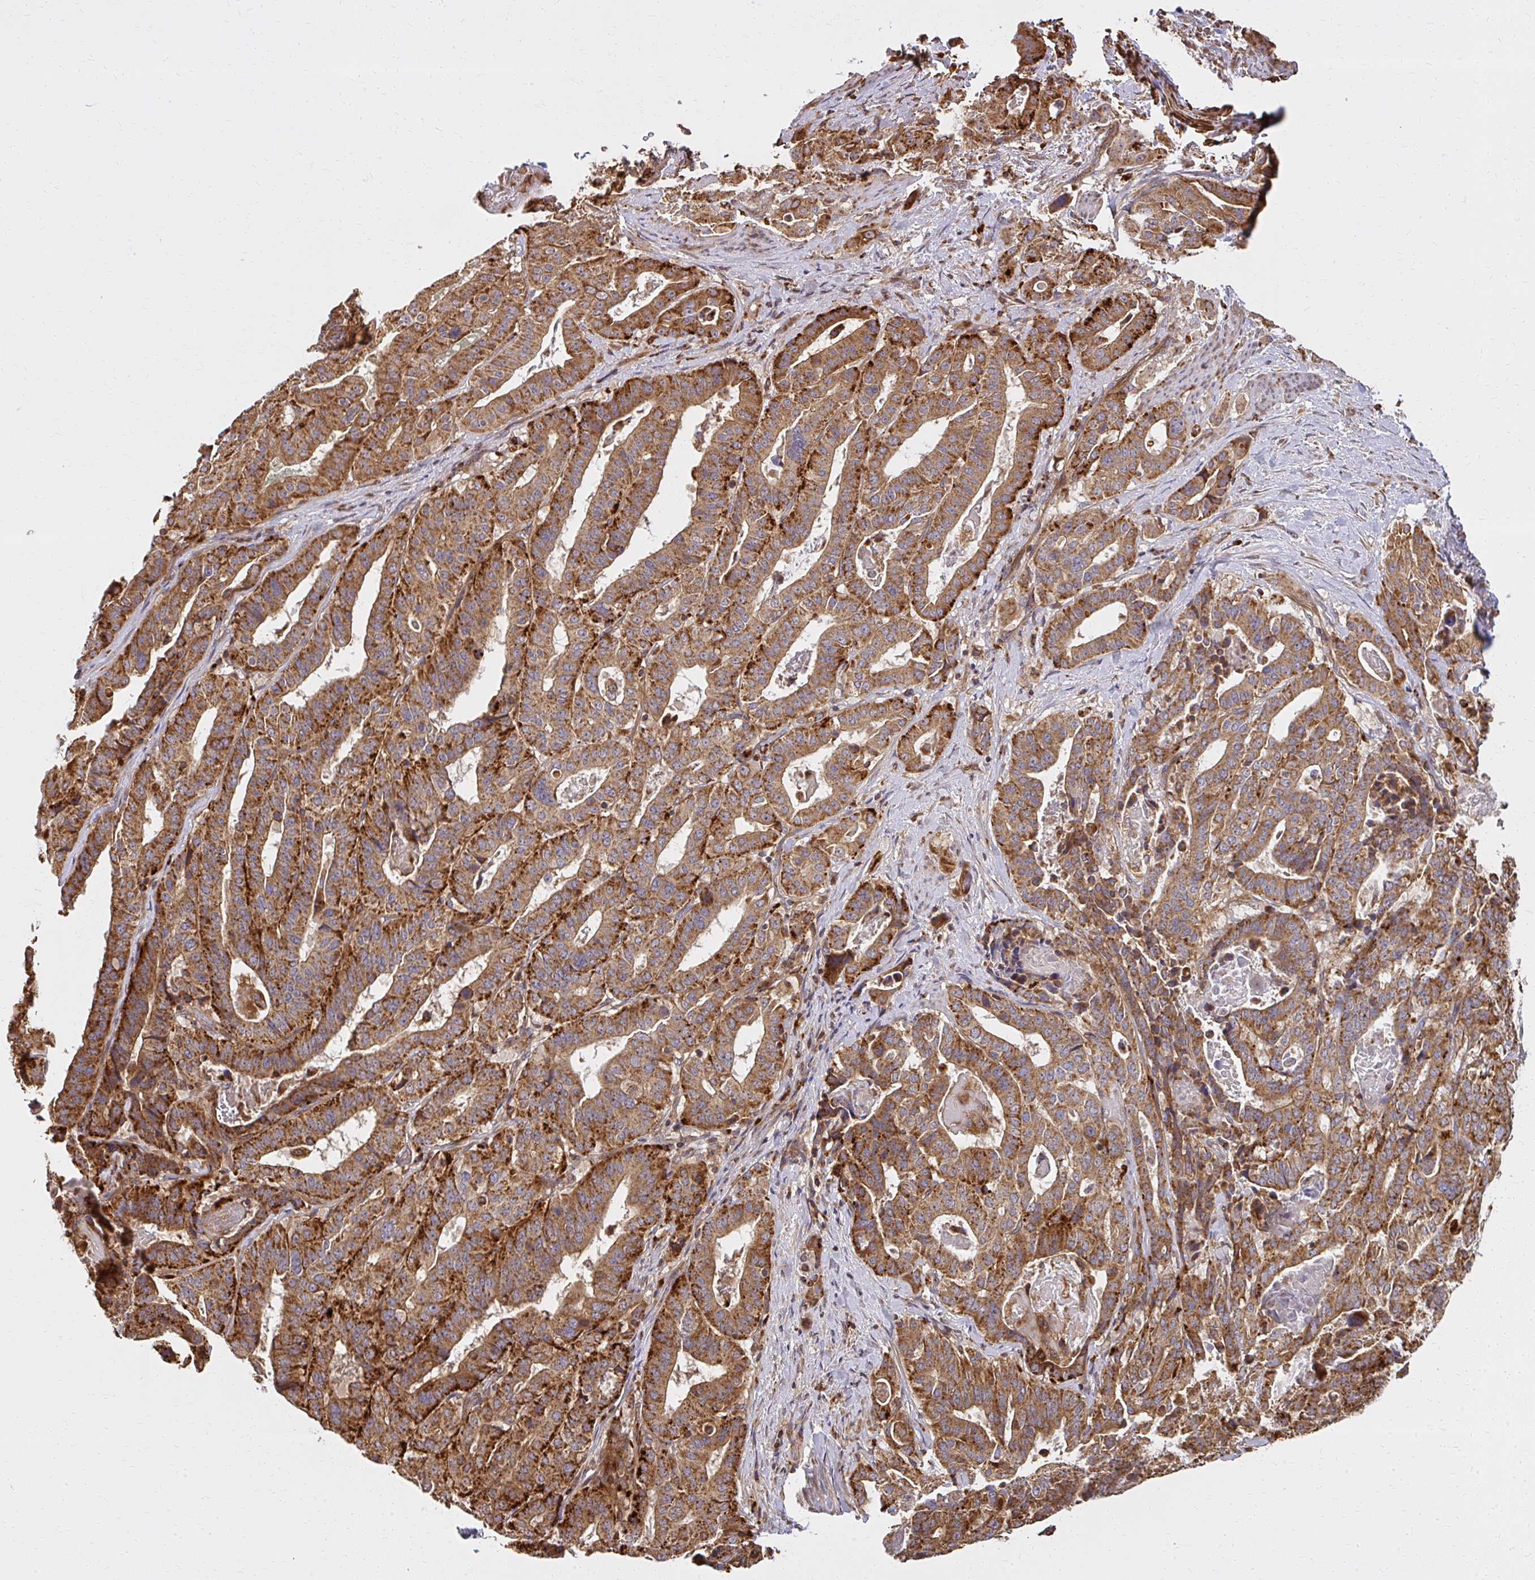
{"staining": {"intensity": "strong", "quantity": ">75%", "location": "cytoplasmic/membranous"}, "tissue": "stomach cancer", "cell_type": "Tumor cells", "image_type": "cancer", "snomed": [{"axis": "morphology", "description": "Adenocarcinoma, NOS"}, {"axis": "topography", "description": "Stomach"}], "caption": "High-power microscopy captured an immunohistochemistry photomicrograph of stomach cancer (adenocarcinoma), revealing strong cytoplasmic/membranous staining in about >75% of tumor cells.", "gene": "GNS", "patient": {"sex": "male", "age": 48}}